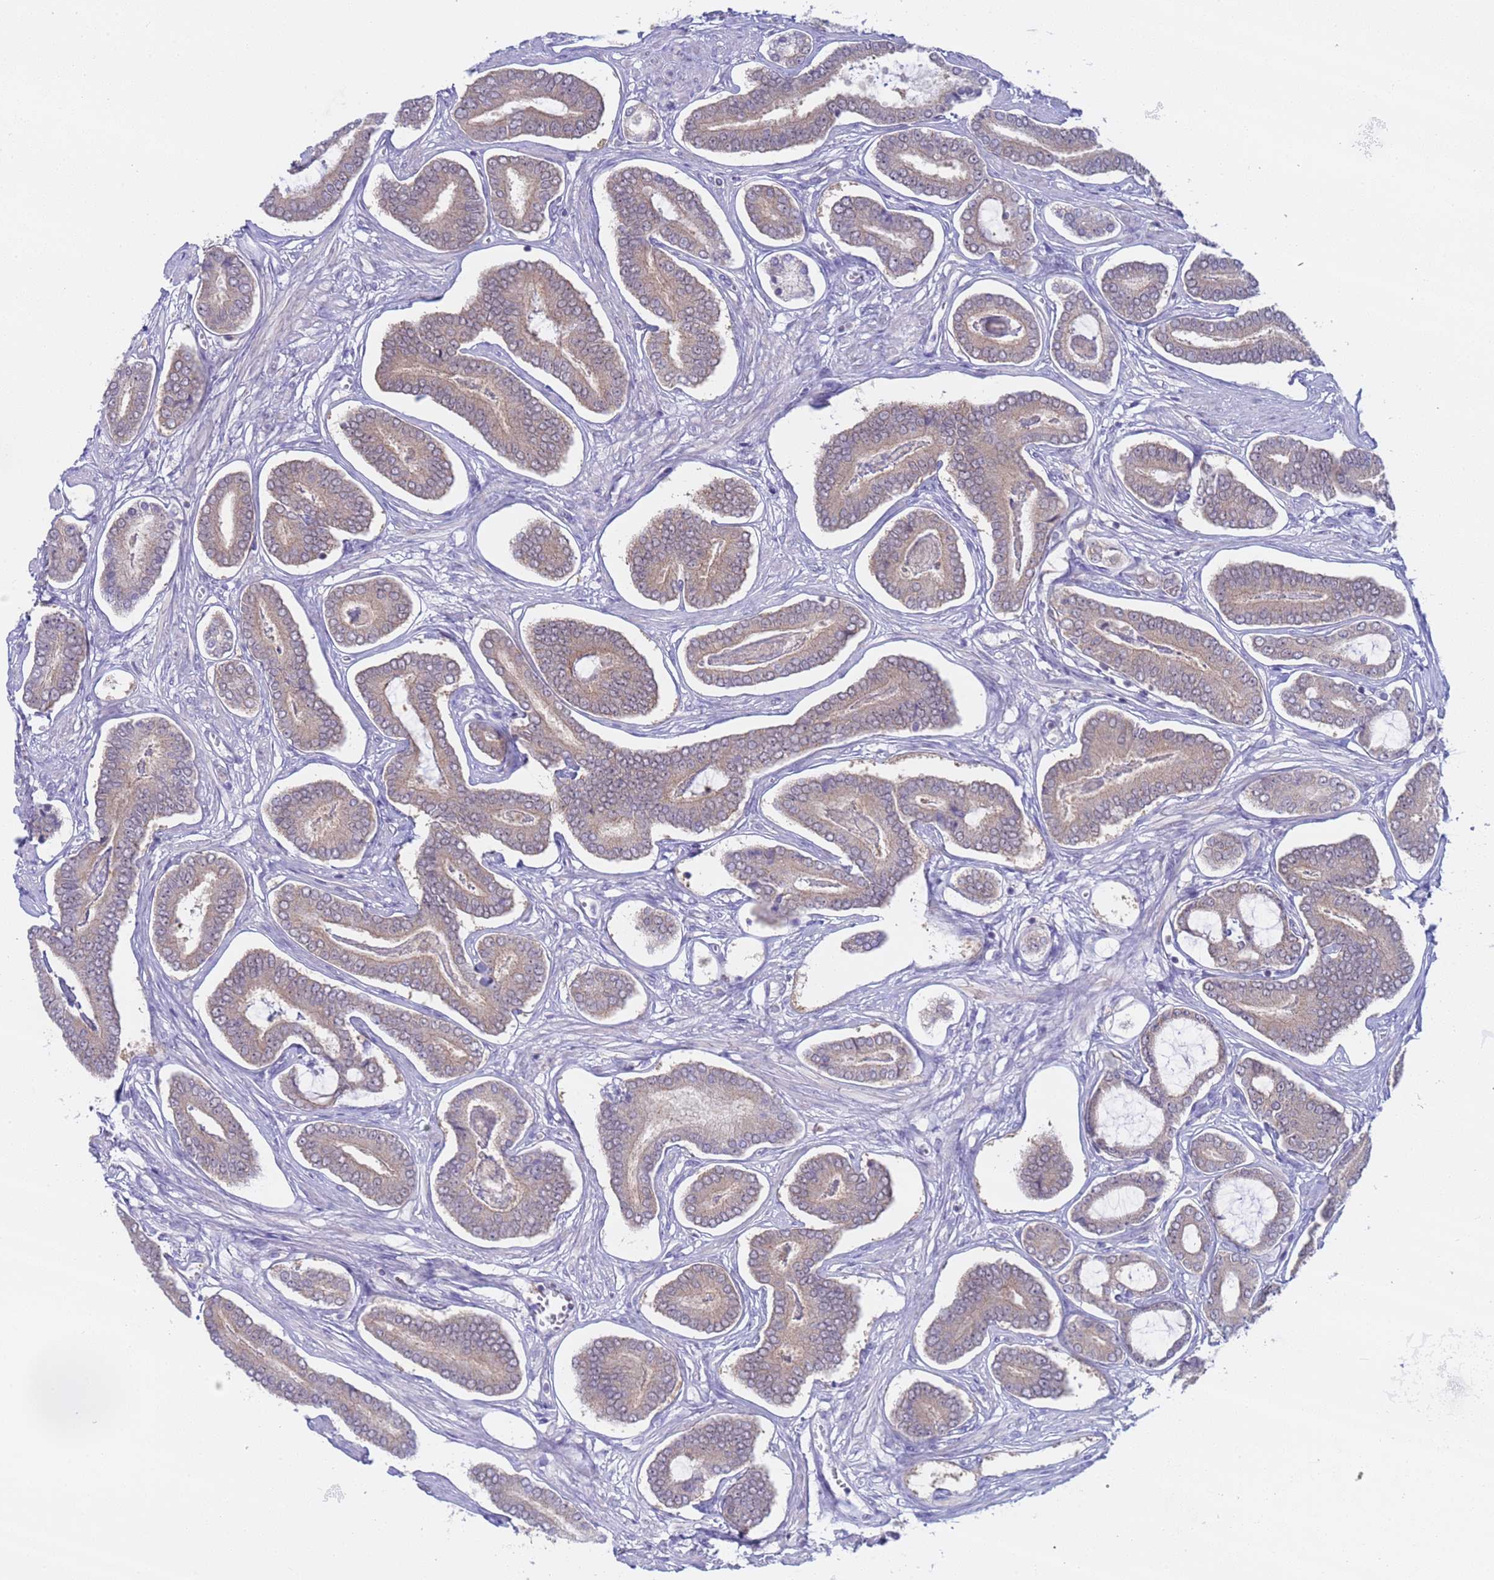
{"staining": {"intensity": "weak", "quantity": "25%-75%", "location": "cytoplasmic/membranous"}, "tissue": "prostate cancer", "cell_type": "Tumor cells", "image_type": "cancer", "snomed": [{"axis": "morphology", "description": "Adenocarcinoma, NOS"}, {"axis": "topography", "description": "Prostate and seminal vesicle, NOS"}], "caption": "High-magnification brightfield microscopy of prostate cancer (adenocarcinoma) stained with DAB (3,3'-diaminobenzidine) (brown) and counterstained with hematoxylin (blue). tumor cells exhibit weak cytoplasmic/membranous expression is identified in approximately25%-75% of cells.", "gene": "CAPN7", "patient": {"sex": "male", "age": 76}}